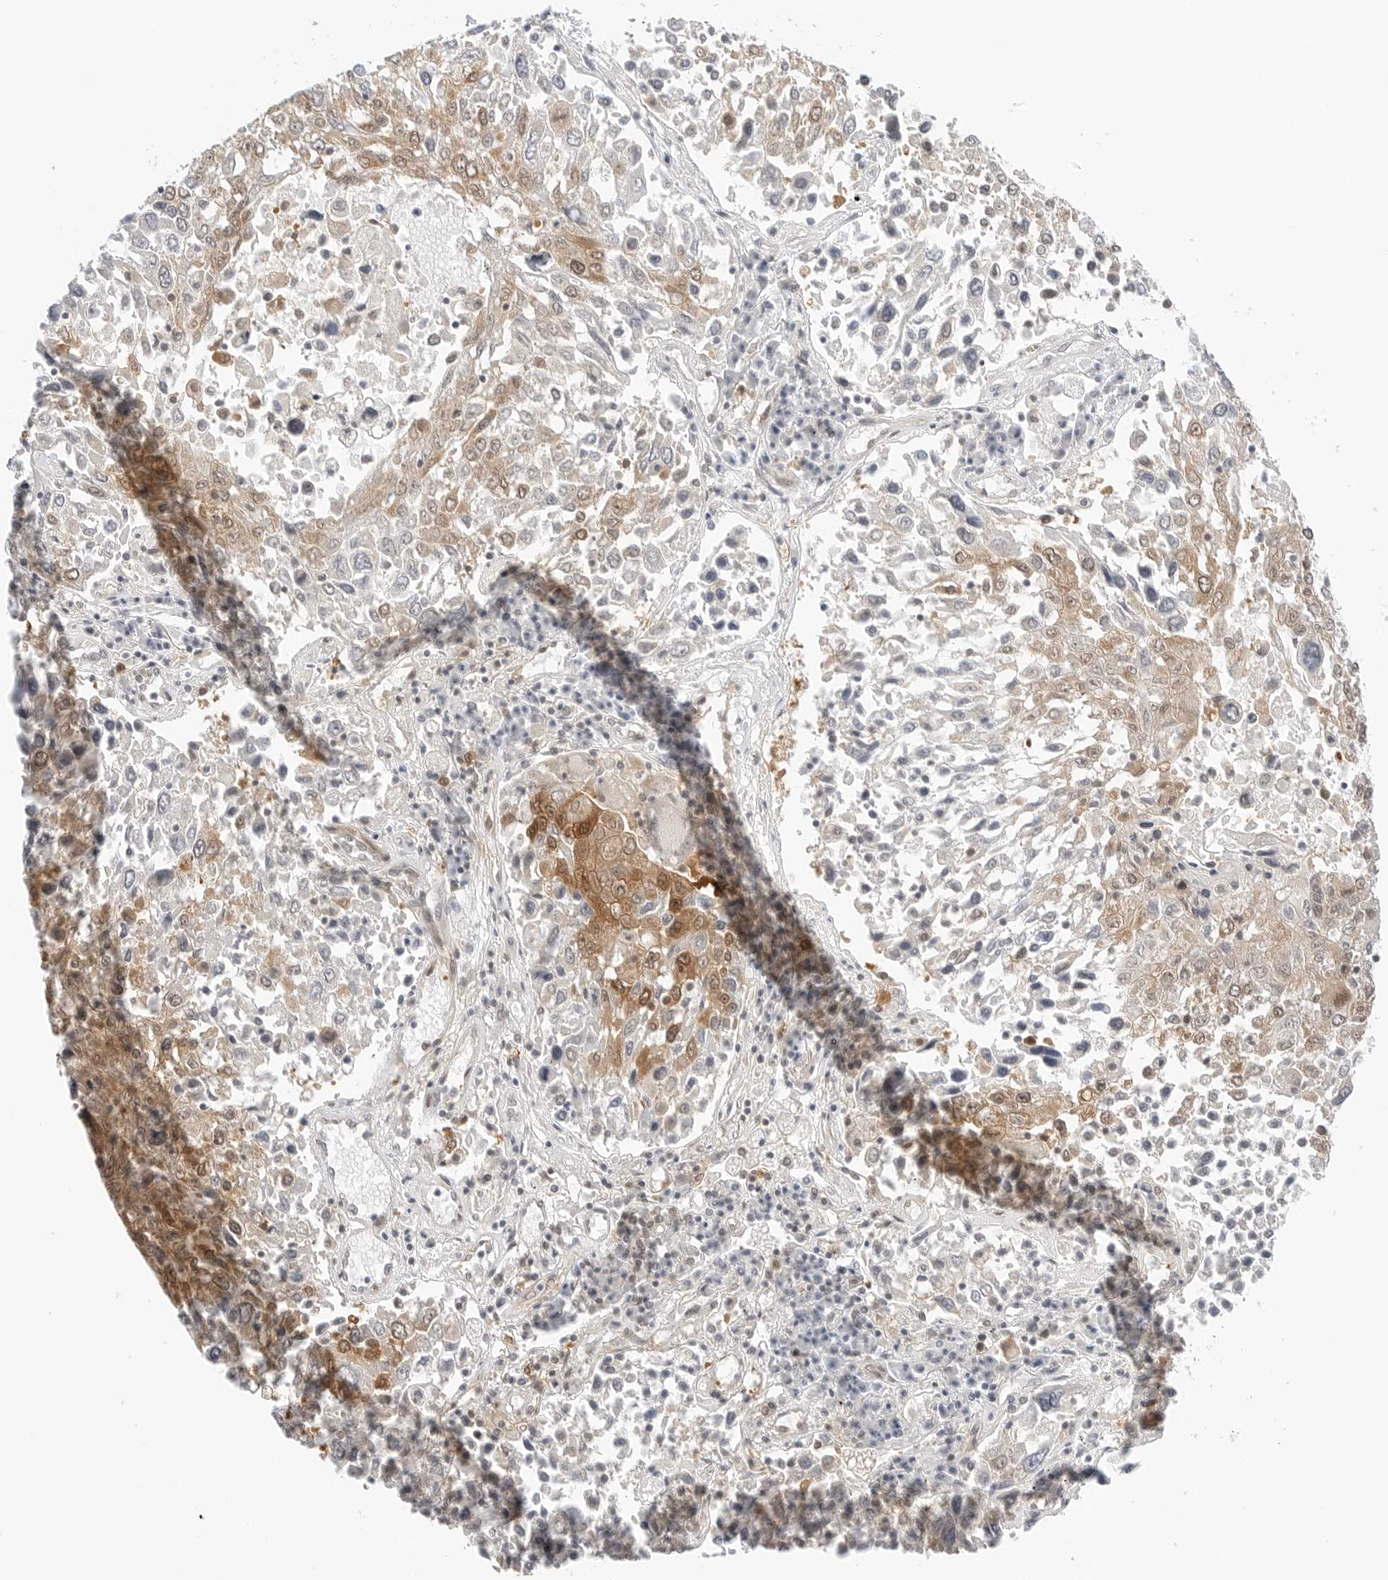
{"staining": {"intensity": "moderate", "quantity": "25%-75%", "location": "cytoplasmic/membranous,nuclear"}, "tissue": "lung cancer", "cell_type": "Tumor cells", "image_type": "cancer", "snomed": [{"axis": "morphology", "description": "Squamous cell carcinoma, NOS"}, {"axis": "topography", "description": "Lung"}], "caption": "The photomicrograph reveals immunohistochemical staining of squamous cell carcinoma (lung). There is moderate cytoplasmic/membranous and nuclear expression is identified in about 25%-75% of tumor cells. The staining was performed using DAB to visualize the protein expression in brown, while the nuclei were stained in blue with hematoxylin (Magnification: 20x).", "gene": "NUDC", "patient": {"sex": "male", "age": 65}}